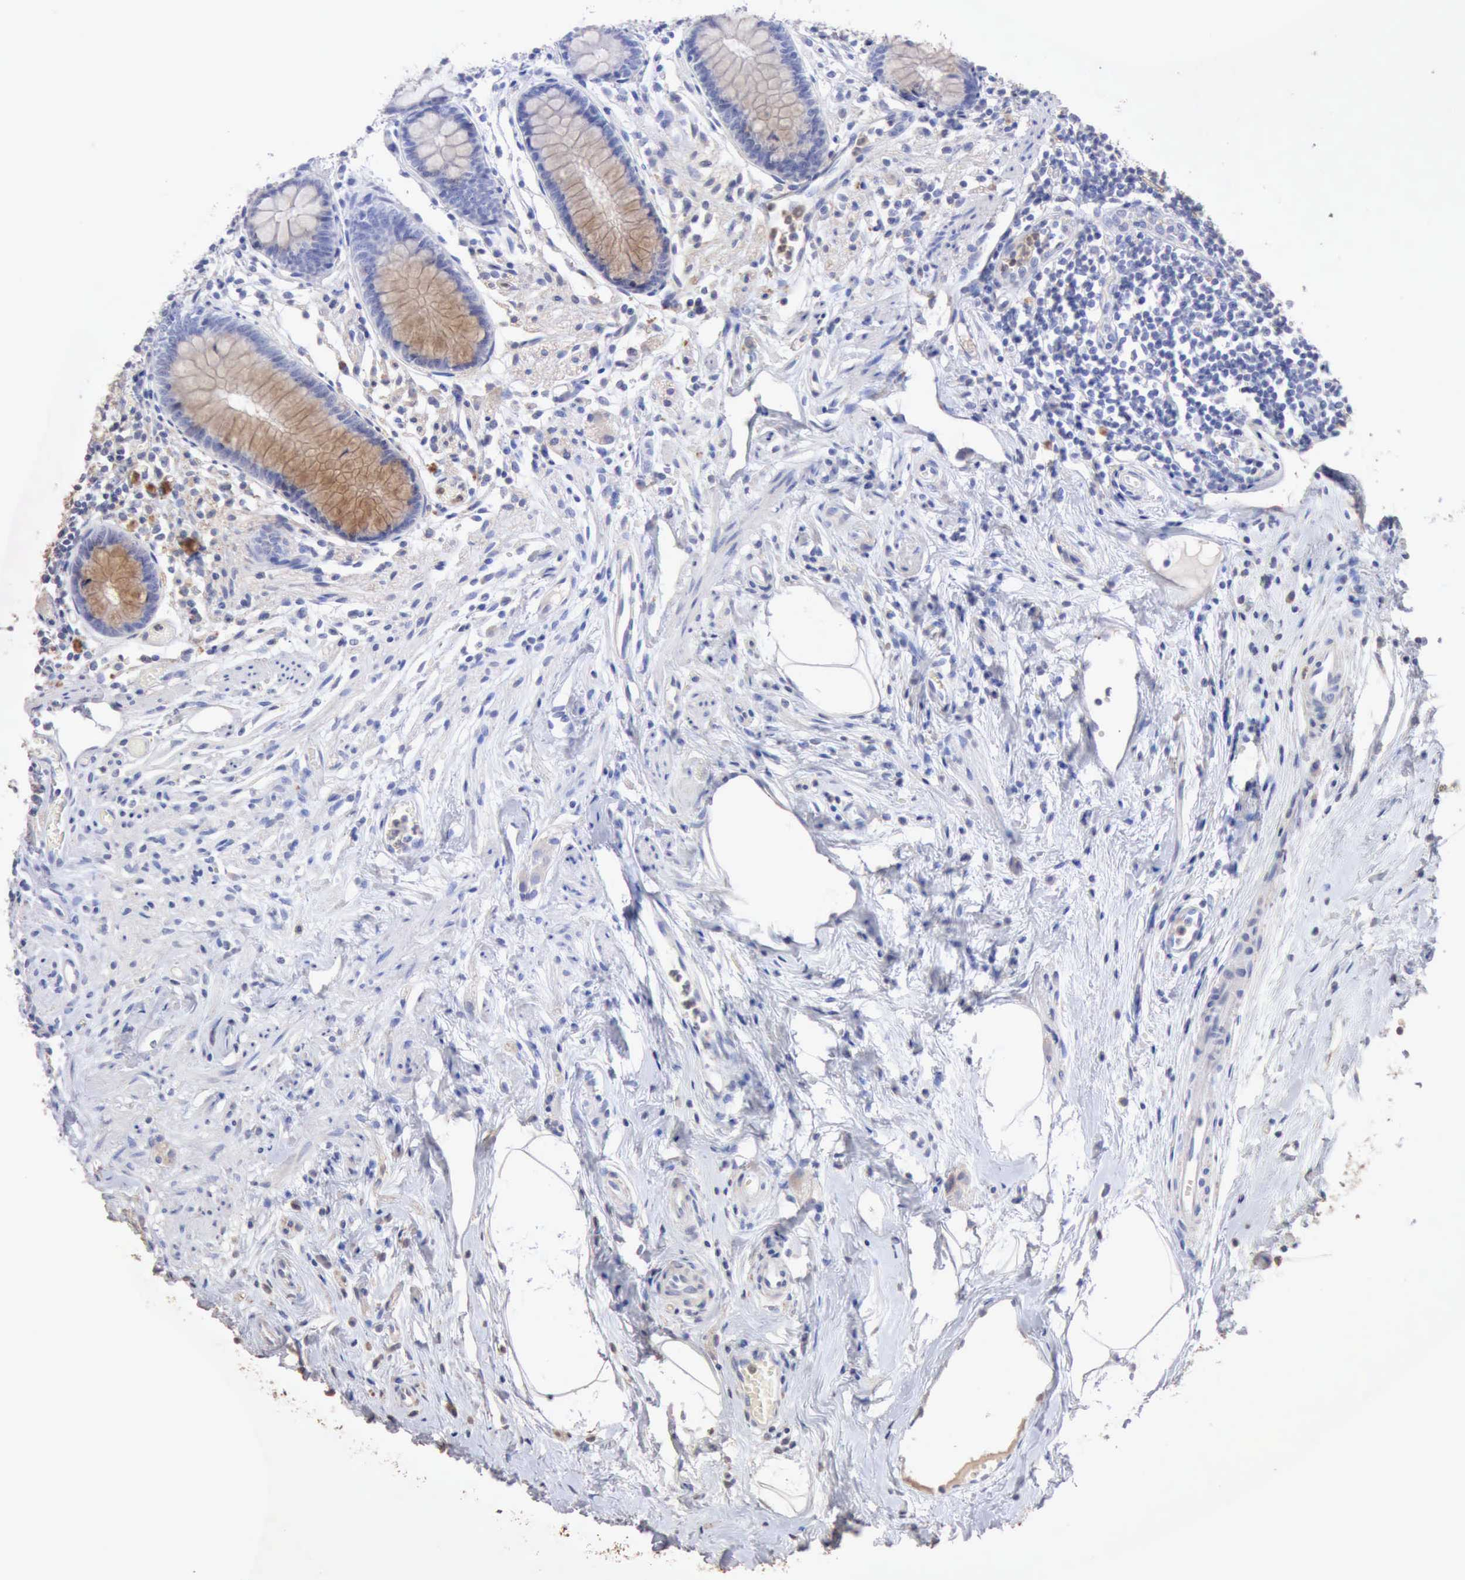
{"staining": {"intensity": "moderate", "quantity": ">75%", "location": "cytoplasmic/membranous"}, "tissue": "appendix", "cell_type": "Glandular cells", "image_type": "normal", "snomed": [{"axis": "morphology", "description": "Normal tissue, NOS"}, {"axis": "topography", "description": "Appendix"}], "caption": "Appendix stained with immunohistochemistry (IHC) reveals moderate cytoplasmic/membranous staining in about >75% of glandular cells.", "gene": "KRT6B", "patient": {"sex": "male", "age": 38}}